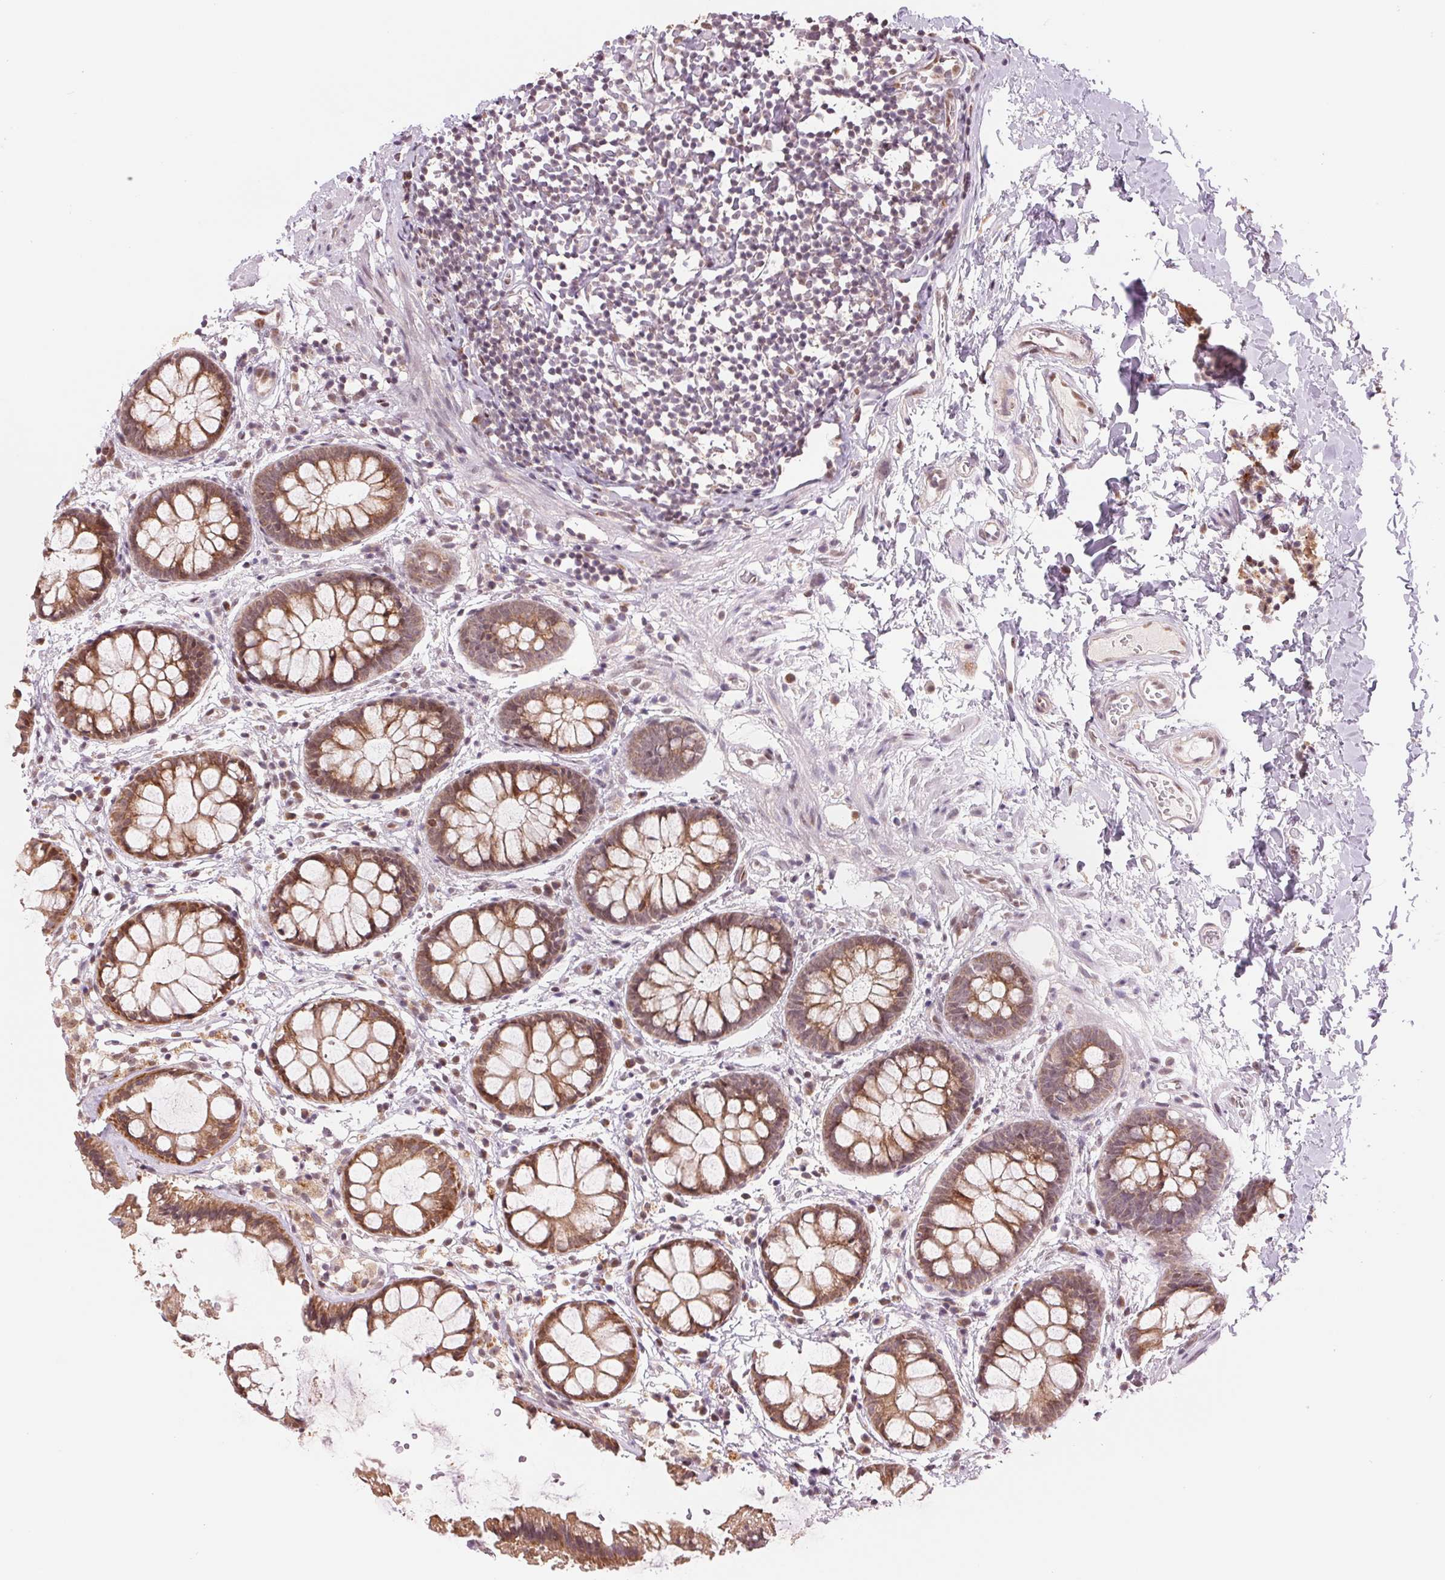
{"staining": {"intensity": "moderate", "quantity": ">75%", "location": "cytoplasmic/membranous"}, "tissue": "rectum", "cell_type": "Glandular cells", "image_type": "normal", "snomed": [{"axis": "morphology", "description": "Normal tissue, NOS"}, {"axis": "topography", "description": "Rectum"}], "caption": "The immunohistochemical stain shows moderate cytoplasmic/membranous staining in glandular cells of benign rectum. (DAB = brown stain, brightfield microscopy at high magnification).", "gene": "ARHGAP32", "patient": {"sex": "female", "age": 62}}